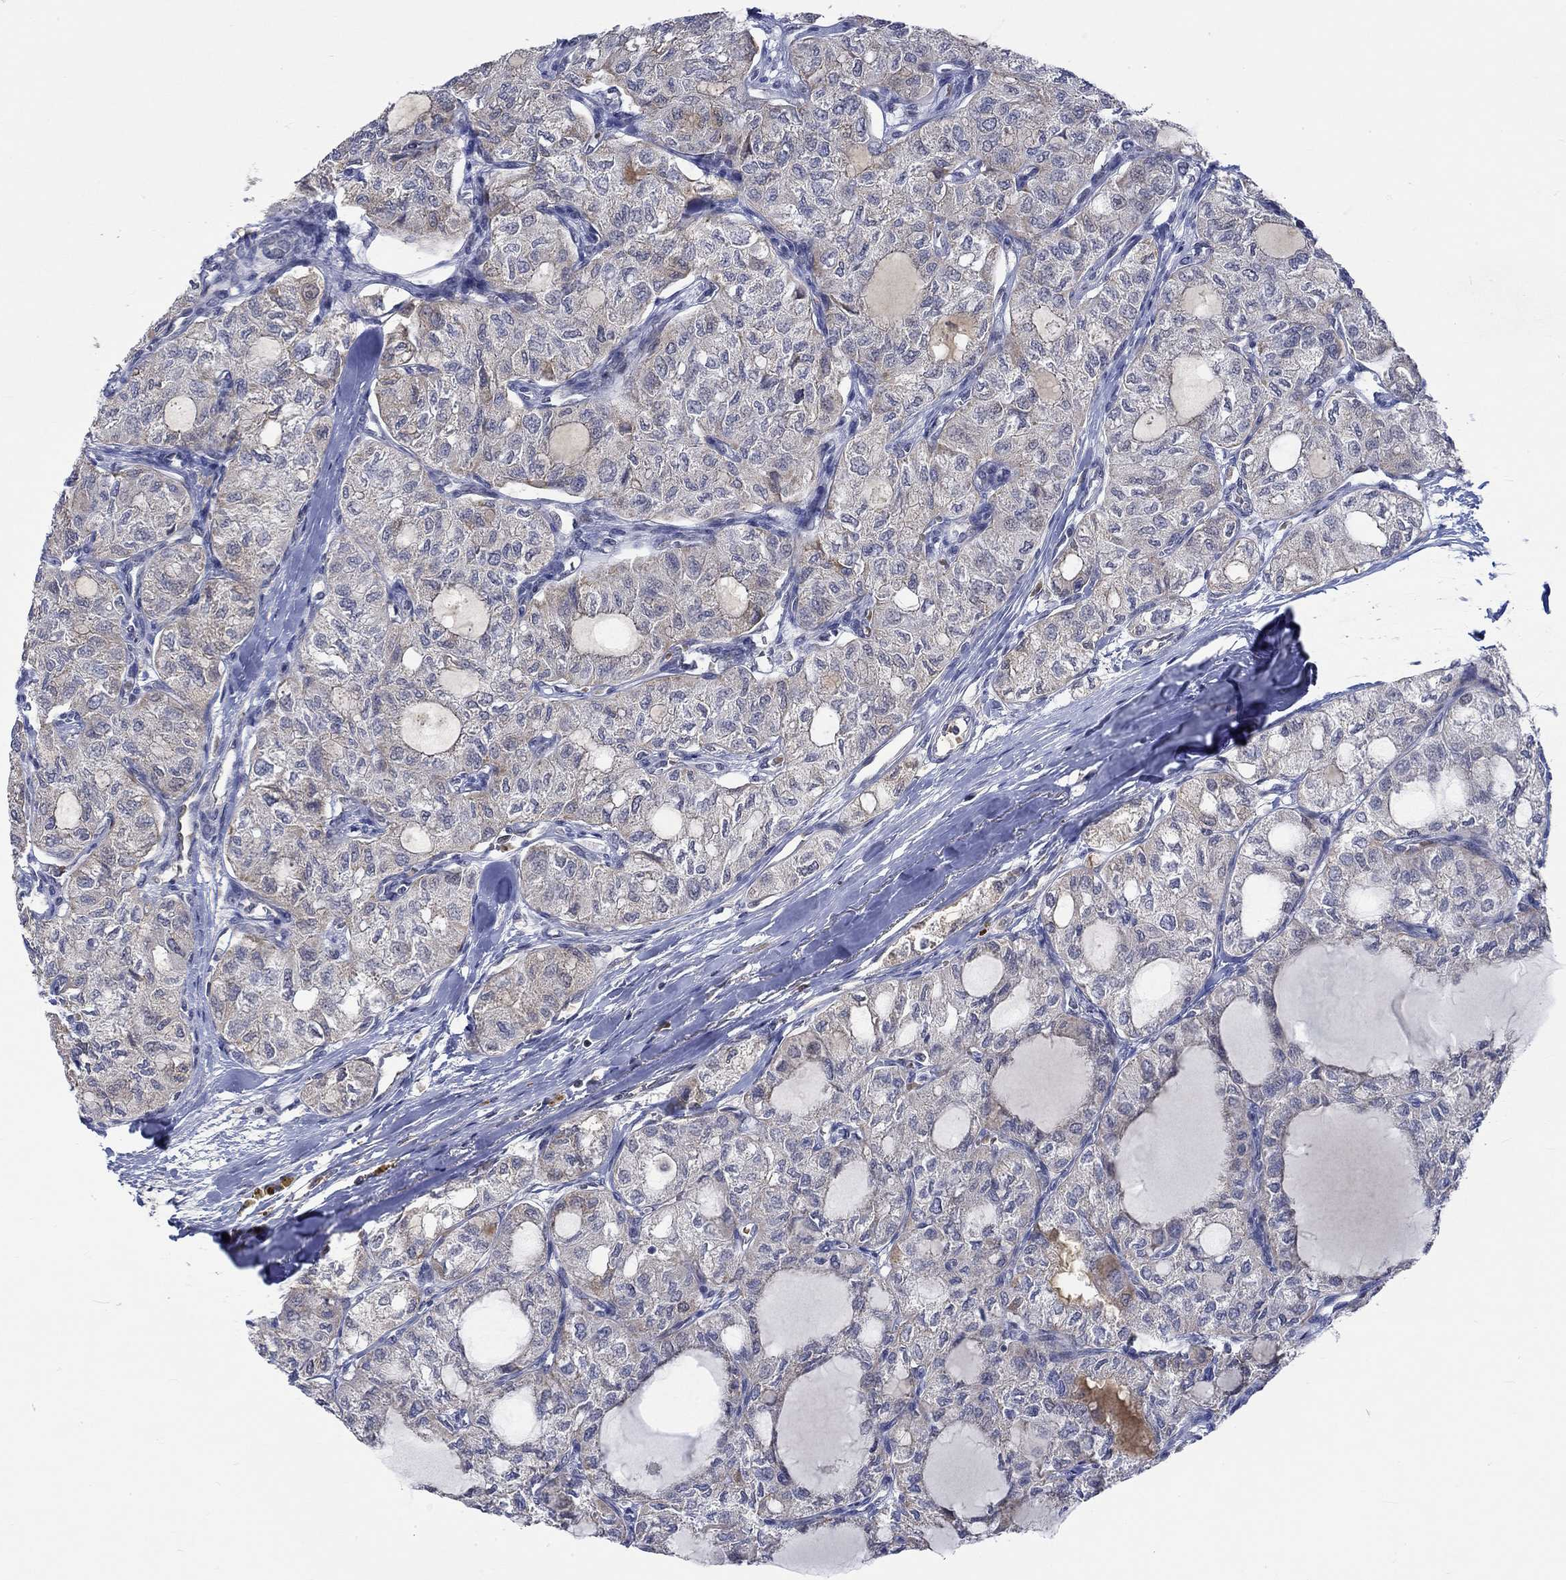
{"staining": {"intensity": "weak", "quantity": "<25%", "location": "cytoplasmic/membranous"}, "tissue": "thyroid cancer", "cell_type": "Tumor cells", "image_type": "cancer", "snomed": [{"axis": "morphology", "description": "Follicular adenoma carcinoma, NOS"}, {"axis": "topography", "description": "Thyroid gland"}], "caption": "Immunohistochemistry image of neoplastic tissue: follicular adenoma carcinoma (thyroid) stained with DAB (3,3'-diaminobenzidine) shows no significant protein expression in tumor cells.", "gene": "WASF1", "patient": {"sex": "male", "age": 75}}